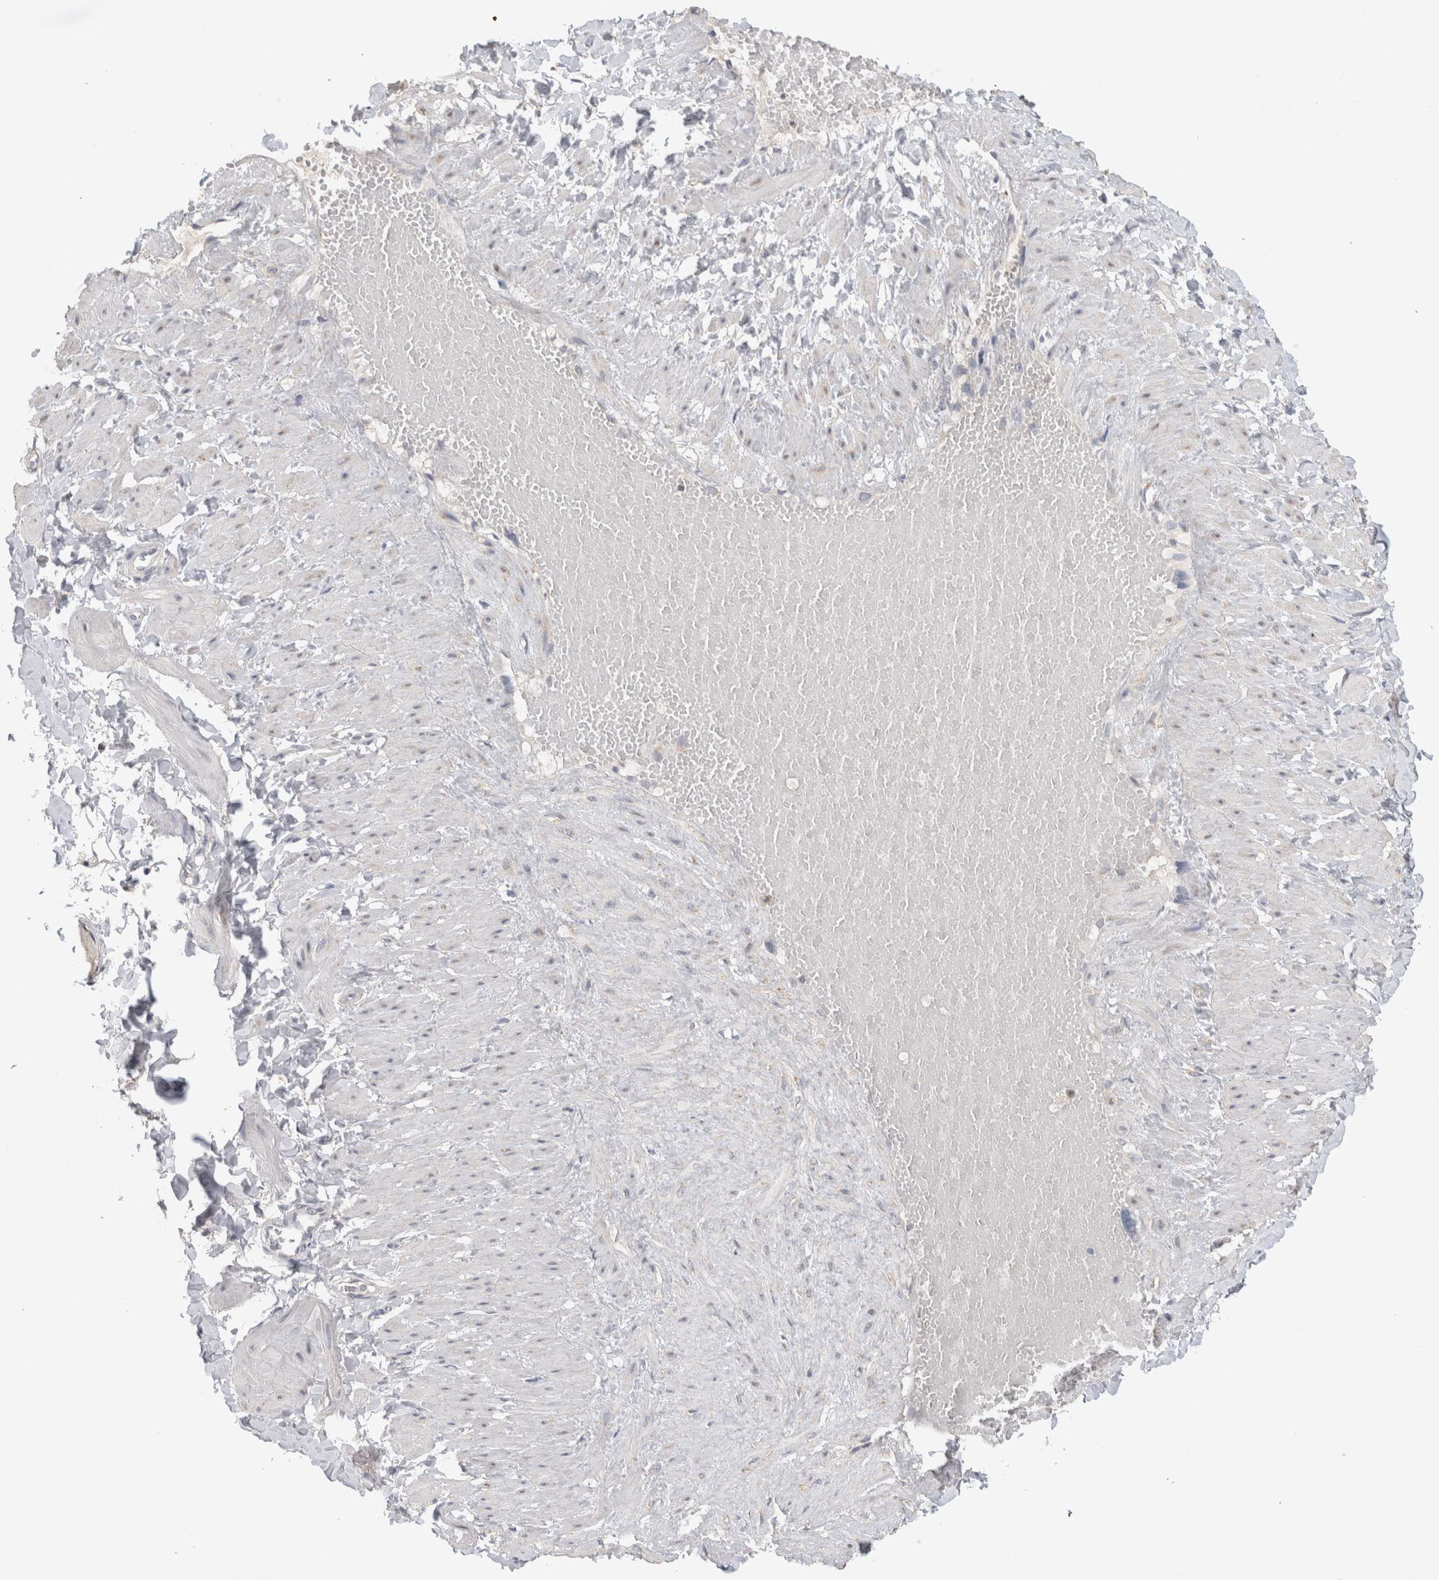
{"staining": {"intensity": "negative", "quantity": "none", "location": "none"}, "tissue": "adipose tissue", "cell_type": "Adipocytes", "image_type": "normal", "snomed": [{"axis": "morphology", "description": "Normal tissue, NOS"}, {"axis": "topography", "description": "Adipose tissue"}, {"axis": "topography", "description": "Vascular tissue"}, {"axis": "topography", "description": "Peripheral nerve tissue"}], "caption": "Image shows no significant protein positivity in adipocytes of benign adipose tissue.", "gene": "CNTFR", "patient": {"sex": "male", "age": 25}}